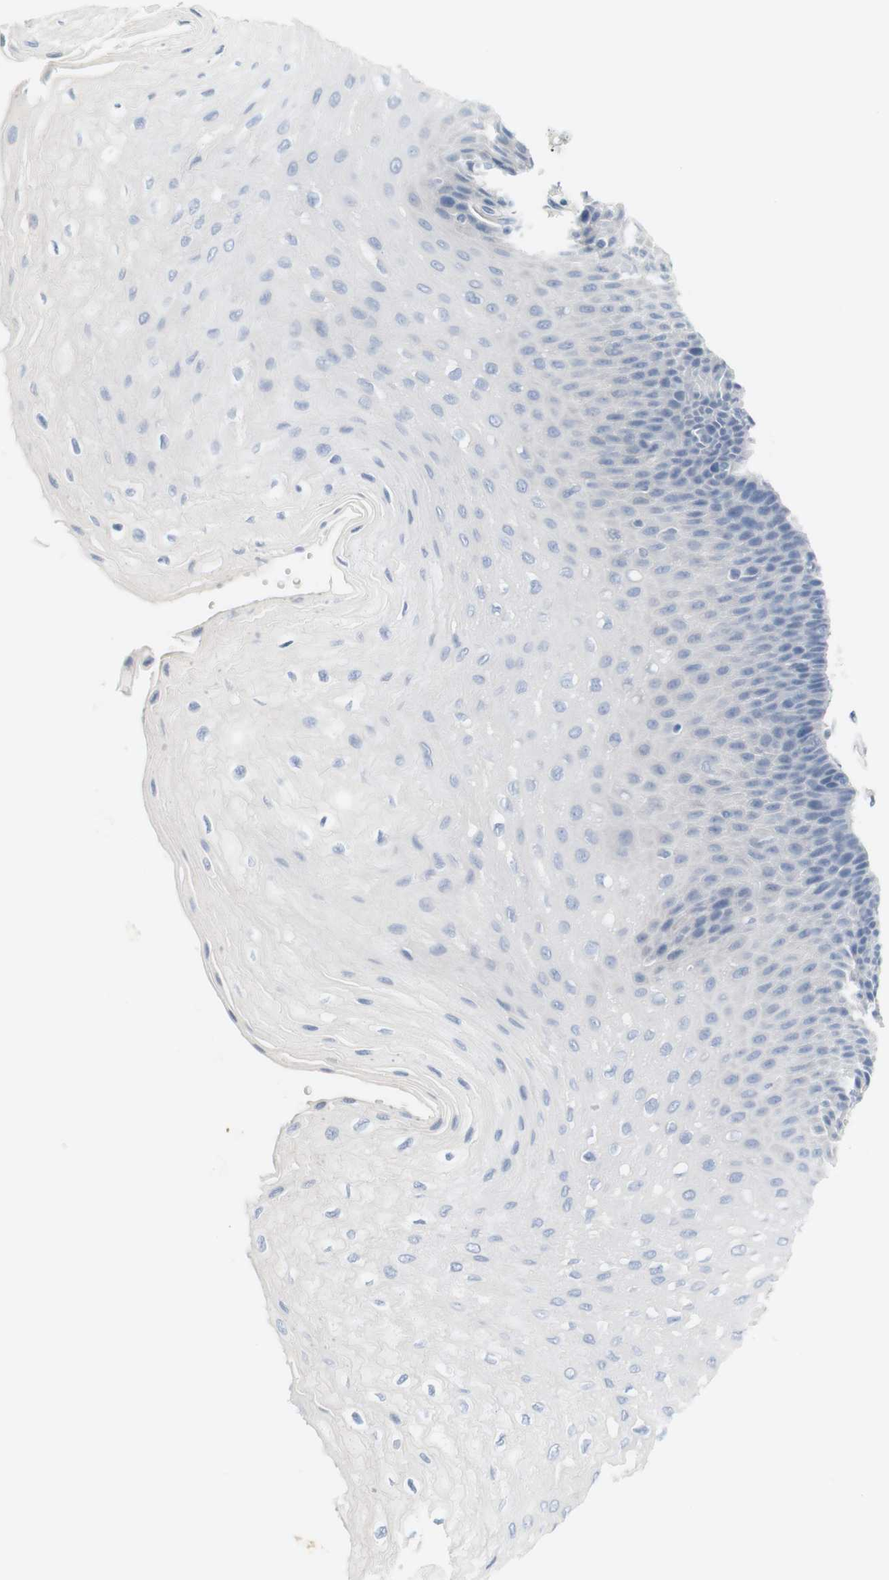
{"staining": {"intensity": "negative", "quantity": "none", "location": "none"}, "tissue": "esophagus", "cell_type": "Squamous epithelial cells", "image_type": "normal", "snomed": [{"axis": "morphology", "description": "Normal tissue, NOS"}, {"axis": "topography", "description": "Esophagus"}], "caption": "DAB (3,3'-diaminobenzidine) immunohistochemical staining of normal esophagus reveals no significant expression in squamous epithelial cells. (Stains: DAB IHC with hematoxylin counter stain, Microscopy: brightfield microscopy at high magnification).", "gene": "RGS9", "patient": {"sex": "female", "age": 72}}